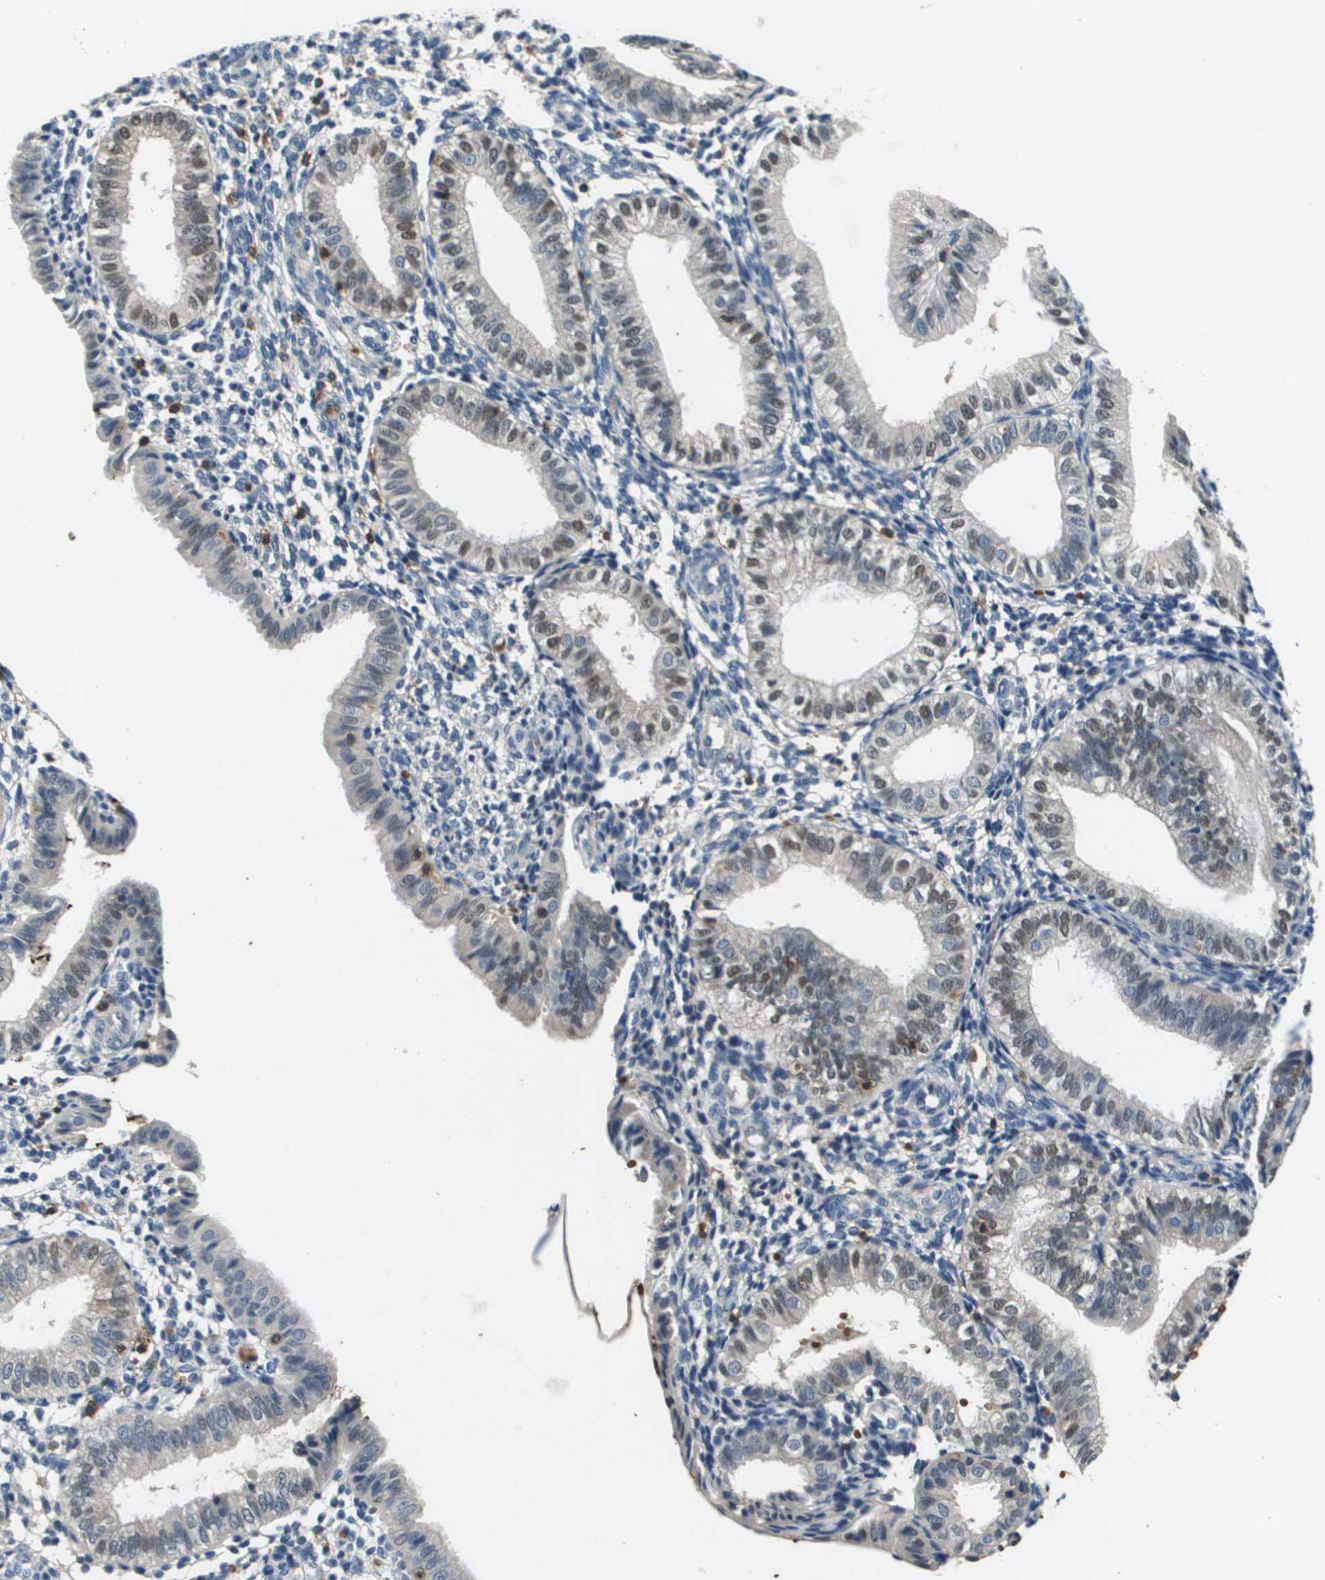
{"staining": {"intensity": "negative", "quantity": "none", "location": "none"}, "tissue": "endometrium", "cell_type": "Cells in endometrial stroma", "image_type": "normal", "snomed": [{"axis": "morphology", "description": "Normal tissue, NOS"}, {"axis": "topography", "description": "Endometrium"}], "caption": "DAB (3,3'-diaminobenzidine) immunohistochemical staining of benign endometrium shows no significant positivity in cells in endometrial stroma. Nuclei are stained in blue.", "gene": "KCNQ5", "patient": {"sex": "female", "age": 39}}